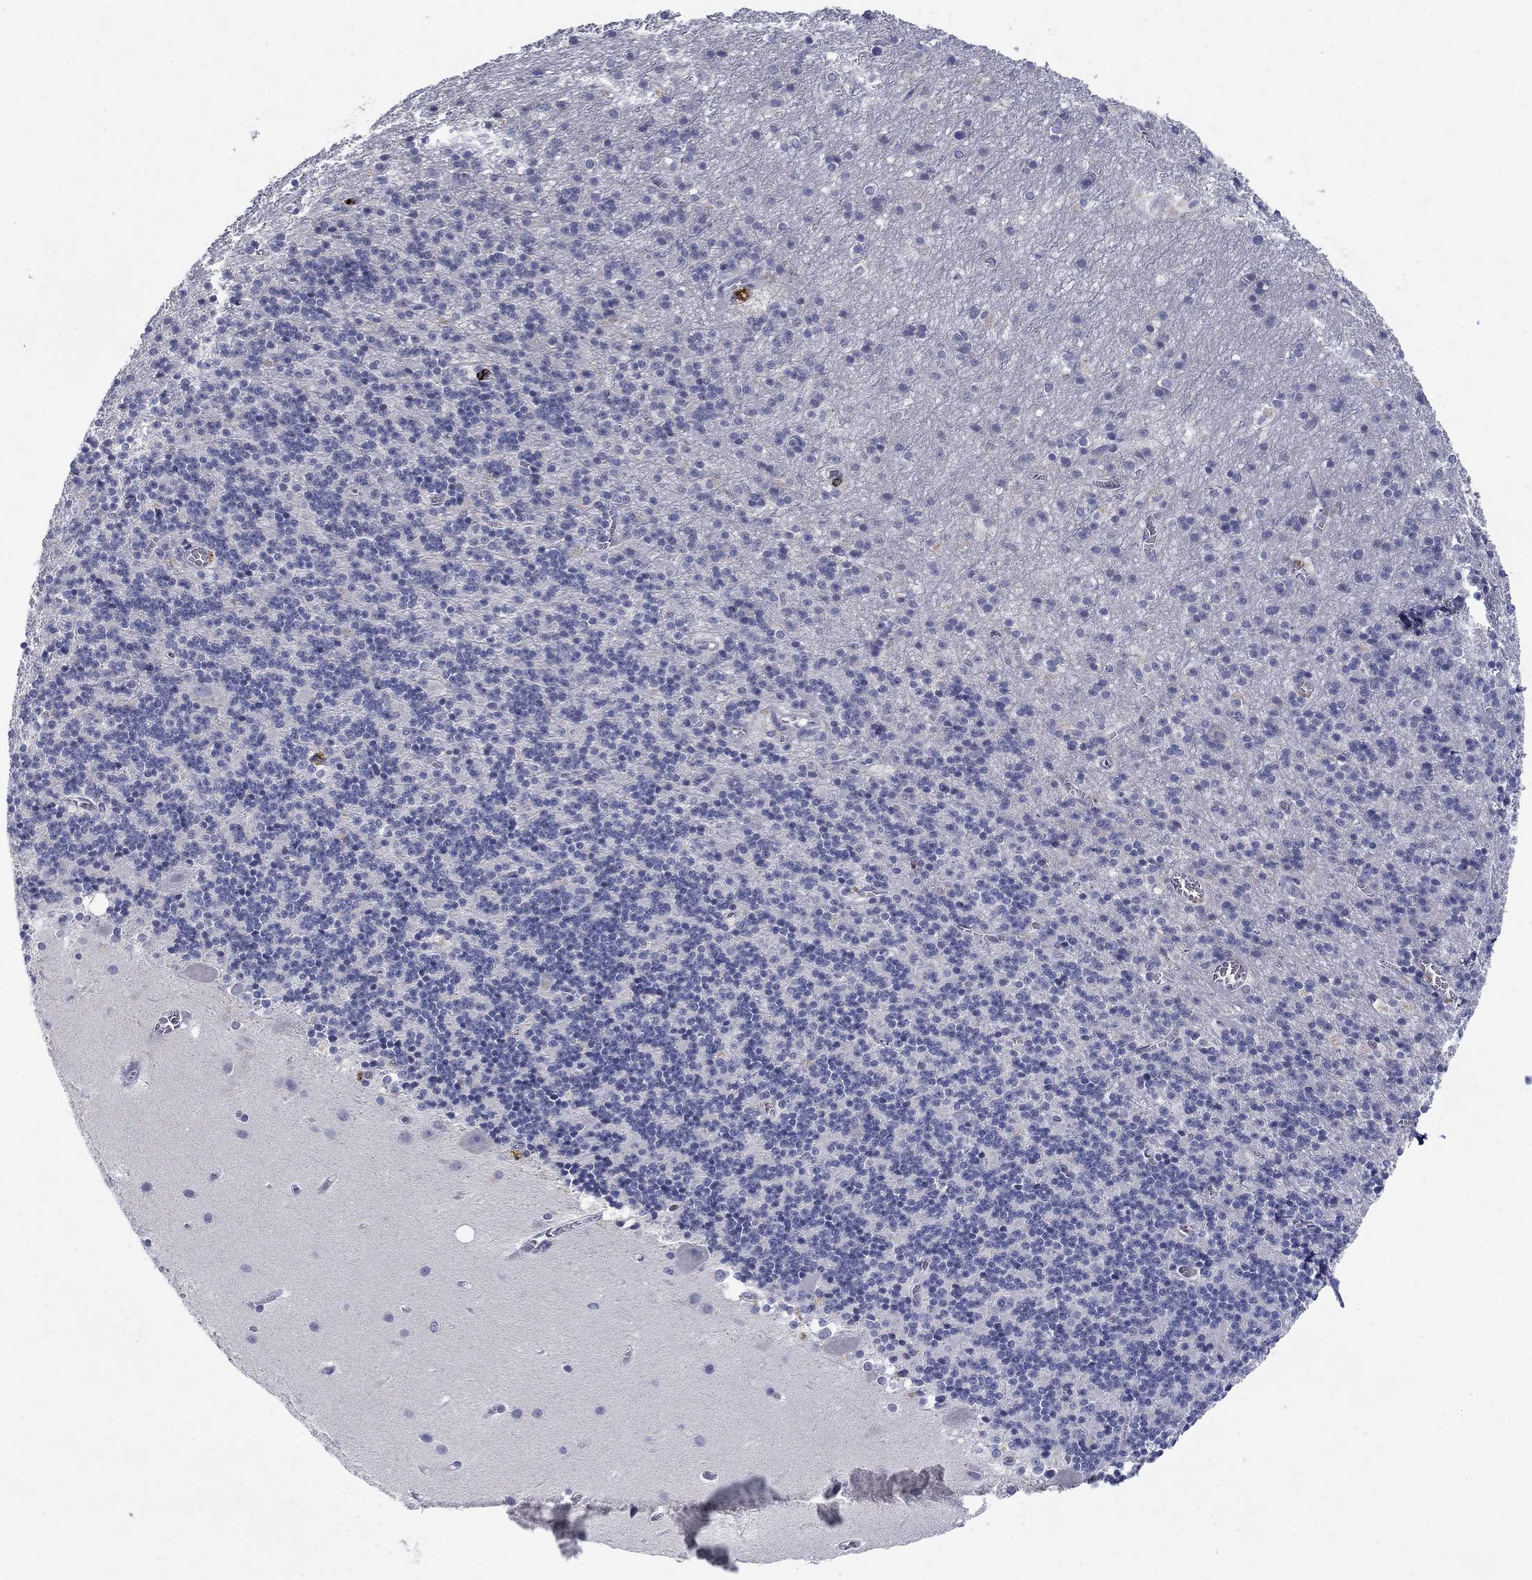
{"staining": {"intensity": "negative", "quantity": "none", "location": "none"}, "tissue": "cerebellum", "cell_type": "Cells in granular layer", "image_type": "normal", "snomed": [{"axis": "morphology", "description": "Normal tissue, NOS"}, {"axis": "topography", "description": "Cerebellum"}], "caption": "Immunohistochemical staining of normal human cerebellum exhibits no significant expression in cells in granular layer.", "gene": "GZMA", "patient": {"sex": "male", "age": 70}}